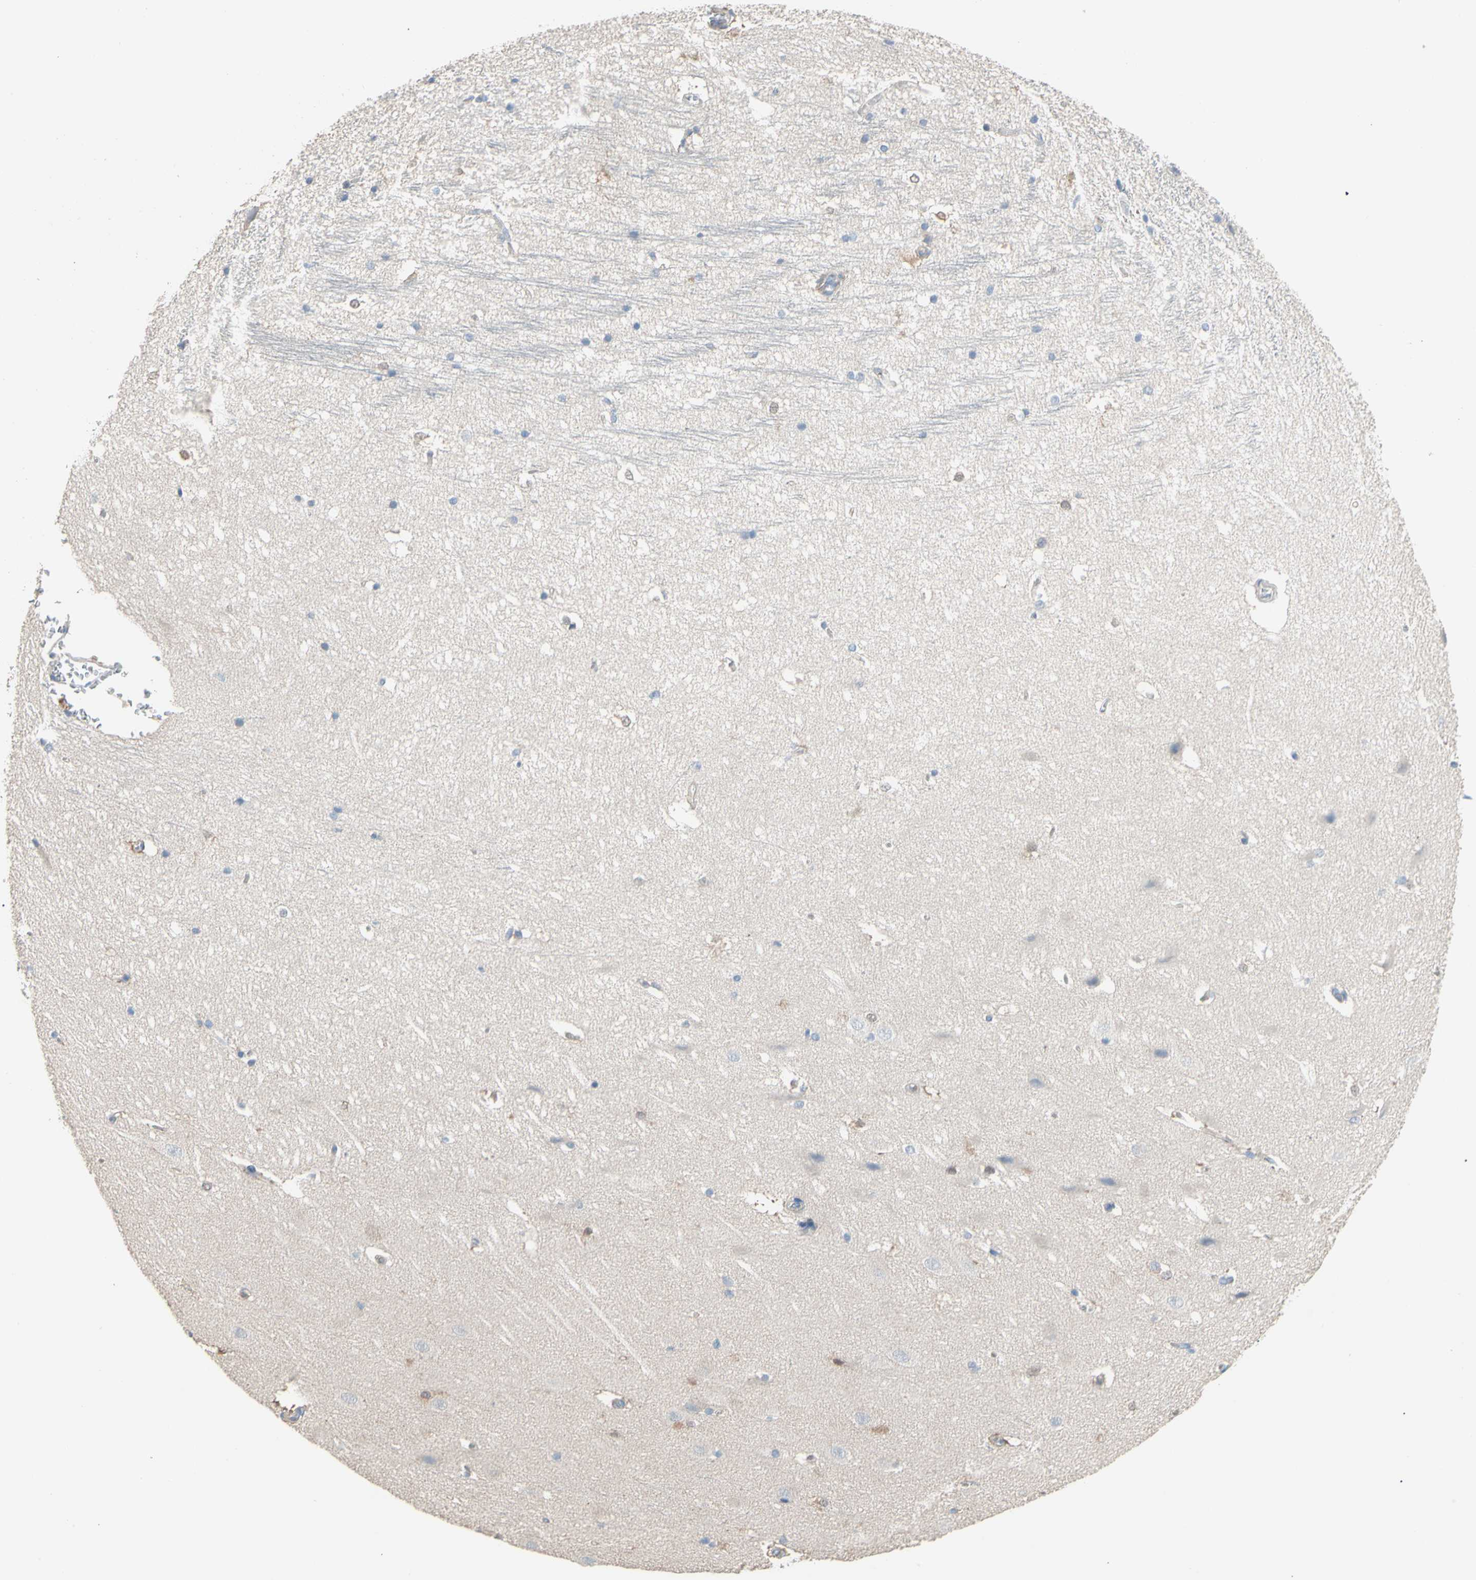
{"staining": {"intensity": "moderate", "quantity": "<25%", "location": "cytoplasmic/membranous,nuclear"}, "tissue": "hippocampus", "cell_type": "Glial cells", "image_type": "normal", "snomed": [{"axis": "morphology", "description": "Normal tissue, NOS"}, {"axis": "topography", "description": "Hippocampus"}], "caption": "Protein staining of benign hippocampus exhibits moderate cytoplasmic/membranous,nuclear positivity in about <25% of glial cells. Using DAB (3,3'-diaminobenzidine) (brown) and hematoxylin (blue) stains, captured at high magnification using brightfield microscopy.", "gene": "BBOX1", "patient": {"sex": "female", "age": 19}}